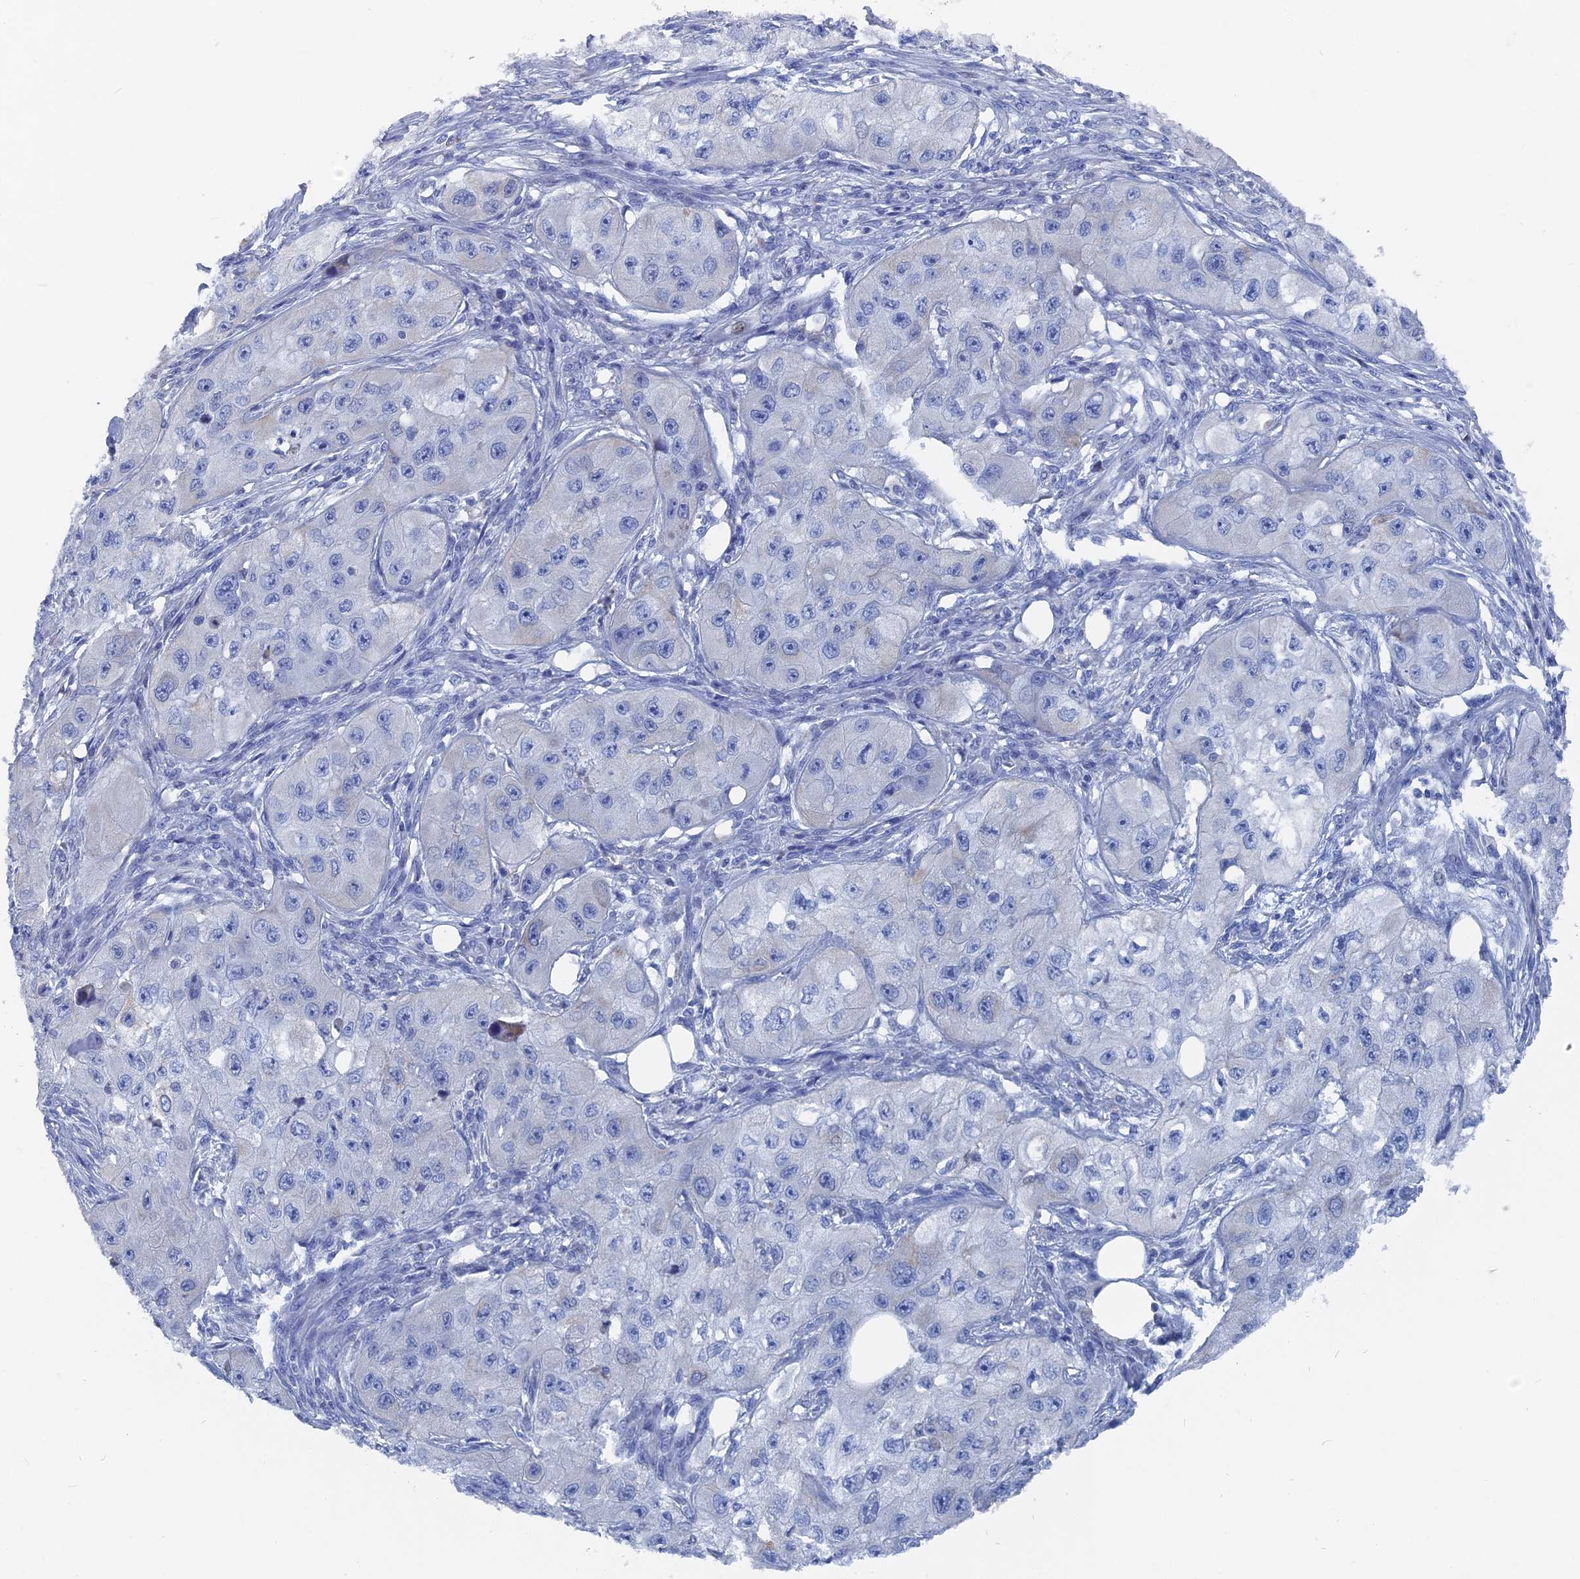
{"staining": {"intensity": "negative", "quantity": "none", "location": "none"}, "tissue": "skin cancer", "cell_type": "Tumor cells", "image_type": "cancer", "snomed": [{"axis": "morphology", "description": "Squamous cell carcinoma, NOS"}, {"axis": "topography", "description": "Skin"}, {"axis": "topography", "description": "Subcutis"}], "caption": "This is an immunohistochemistry photomicrograph of skin squamous cell carcinoma. There is no staining in tumor cells.", "gene": "HIGD1A", "patient": {"sex": "male", "age": 73}}